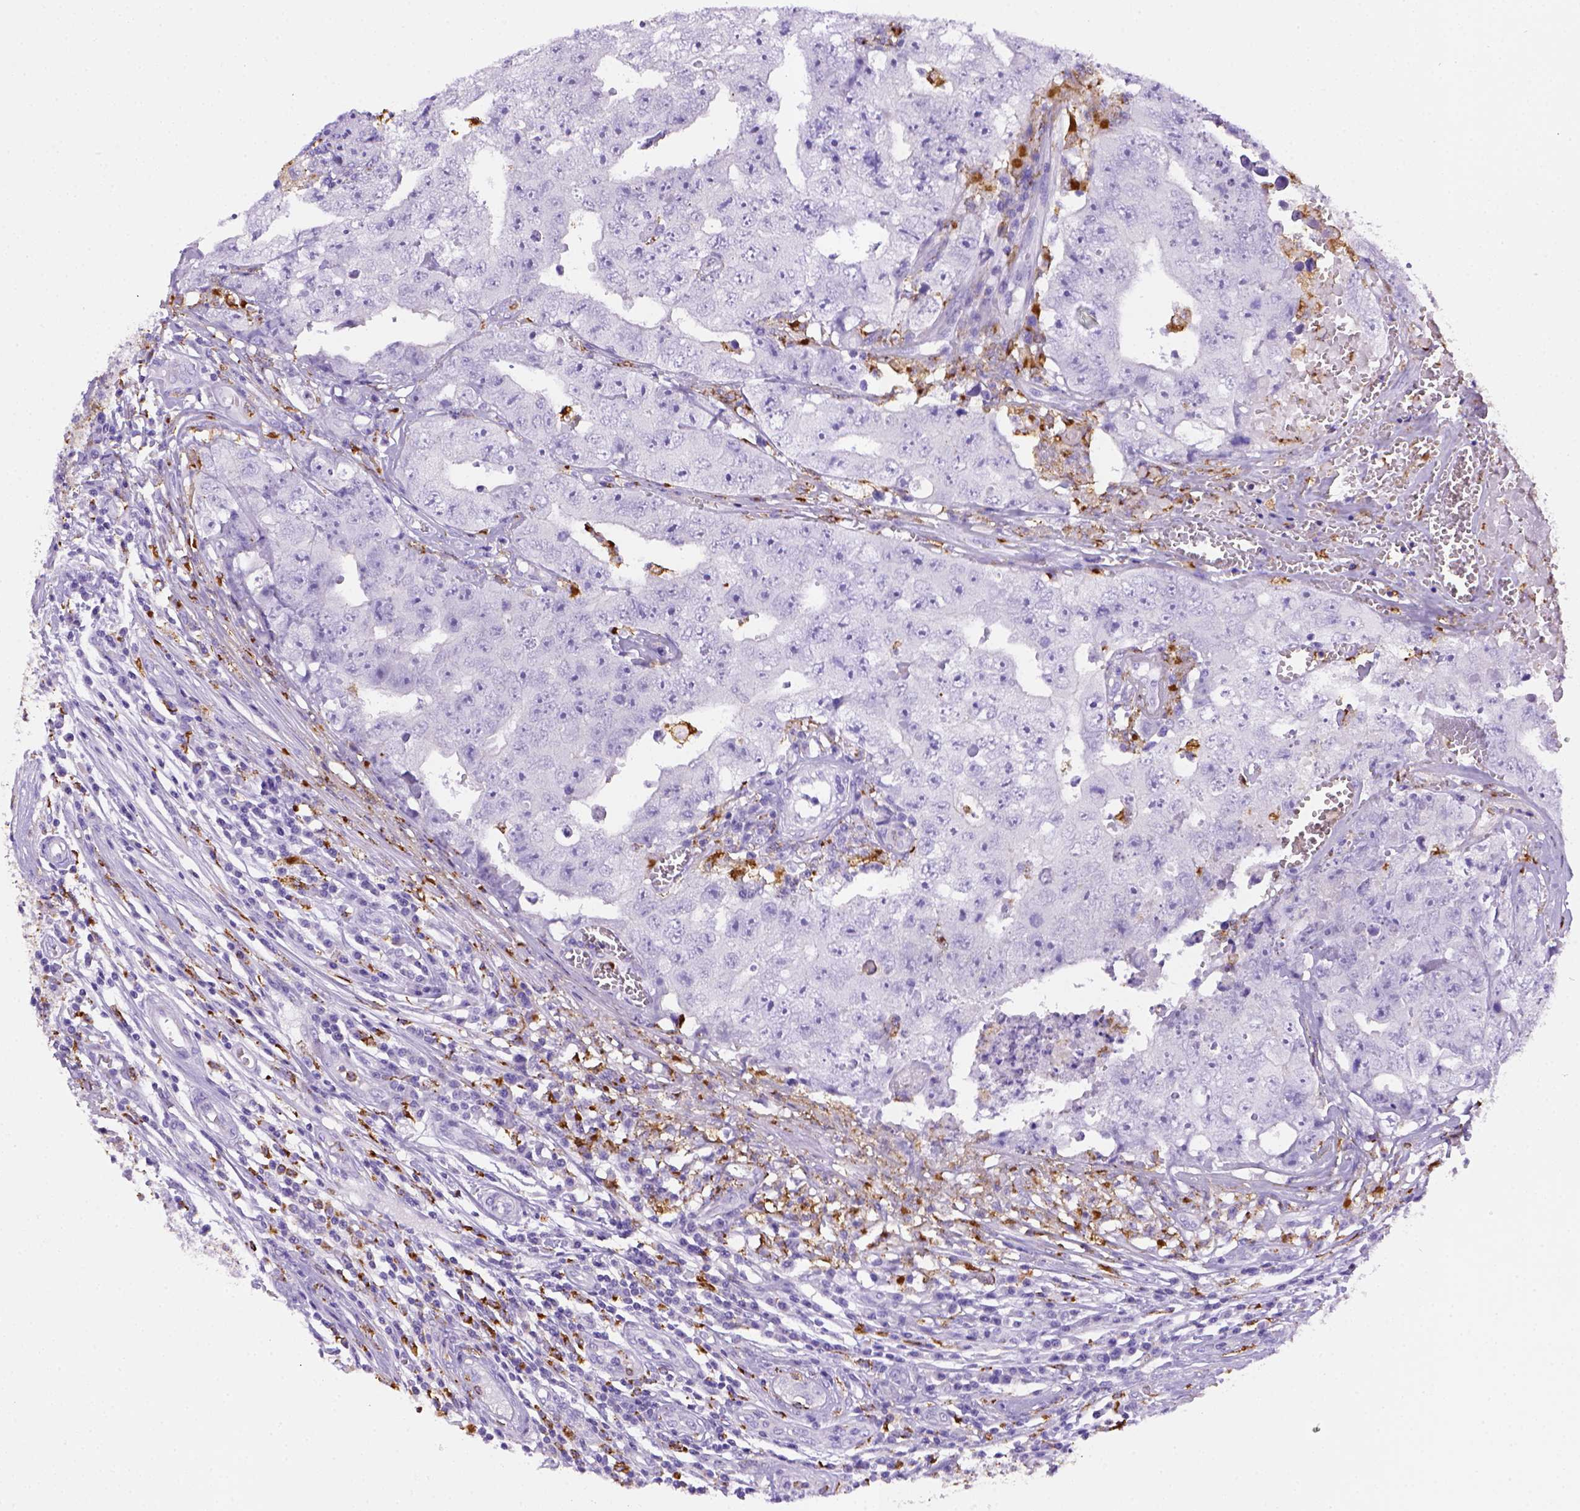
{"staining": {"intensity": "negative", "quantity": "none", "location": "none"}, "tissue": "testis cancer", "cell_type": "Tumor cells", "image_type": "cancer", "snomed": [{"axis": "morphology", "description": "Carcinoma, Embryonal, NOS"}, {"axis": "topography", "description": "Testis"}], "caption": "This is an immunohistochemistry histopathology image of human testis cancer. There is no staining in tumor cells.", "gene": "CD68", "patient": {"sex": "male", "age": 36}}